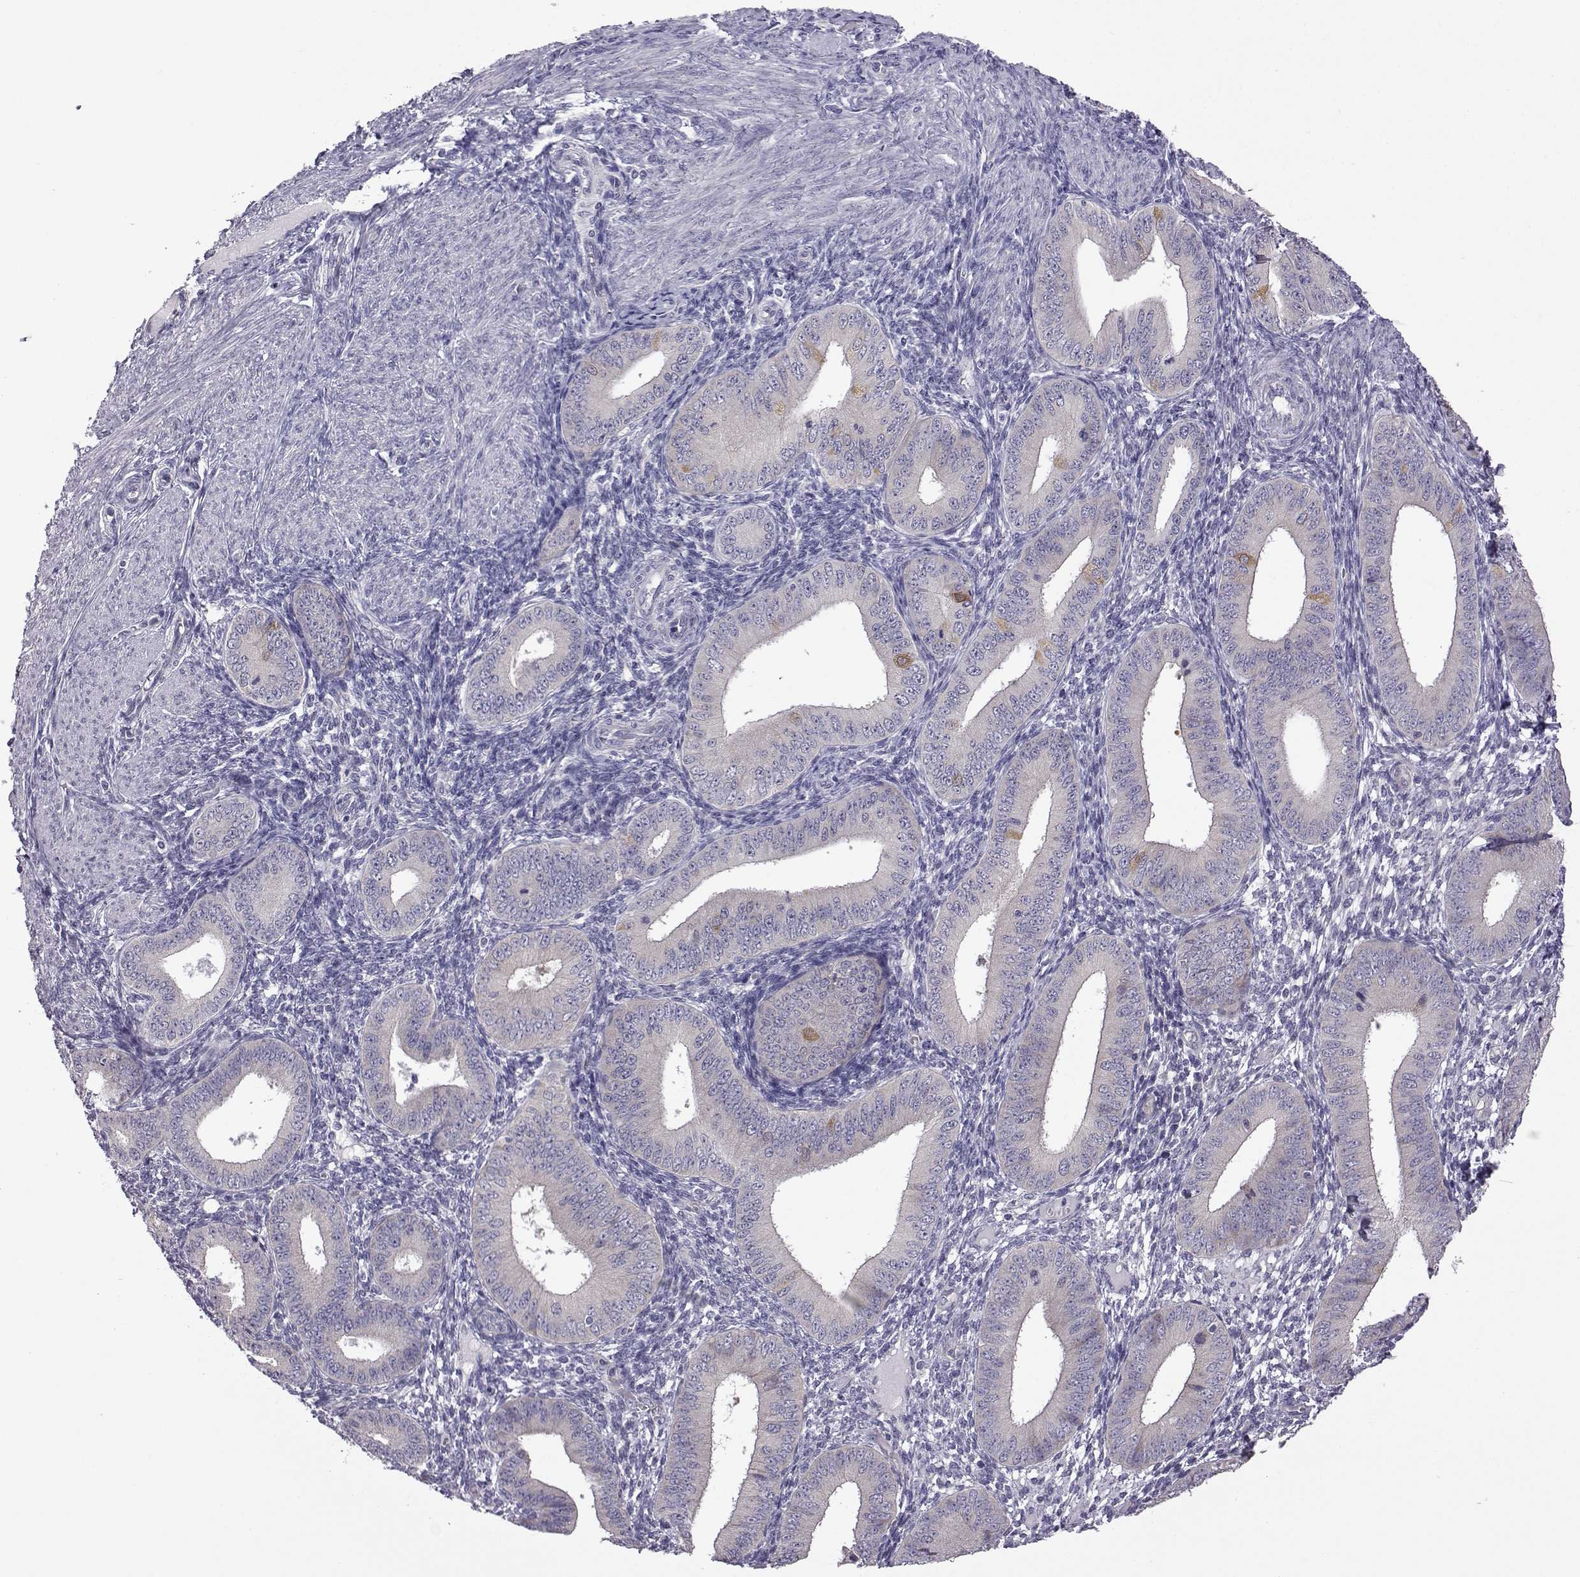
{"staining": {"intensity": "negative", "quantity": "none", "location": "none"}, "tissue": "endometrium", "cell_type": "Cells in endometrial stroma", "image_type": "normal", "snomed": [{"axis": "morphology", "description": "Normal tissue, NOS"}, {"axis": "topography", "description": "Endometrium"}], "caption": "Immunohistochemical staining of benign human endometrium reveals no significant expression in cells in endometrial stroma. The staining was performed using DAB to visualize the protein expression in brown, while the nuclei were stained in blue with hematoxylin (Magnification: 20x).", "gene": "VGF", "patient": {"sex": "female", "age": 39}}